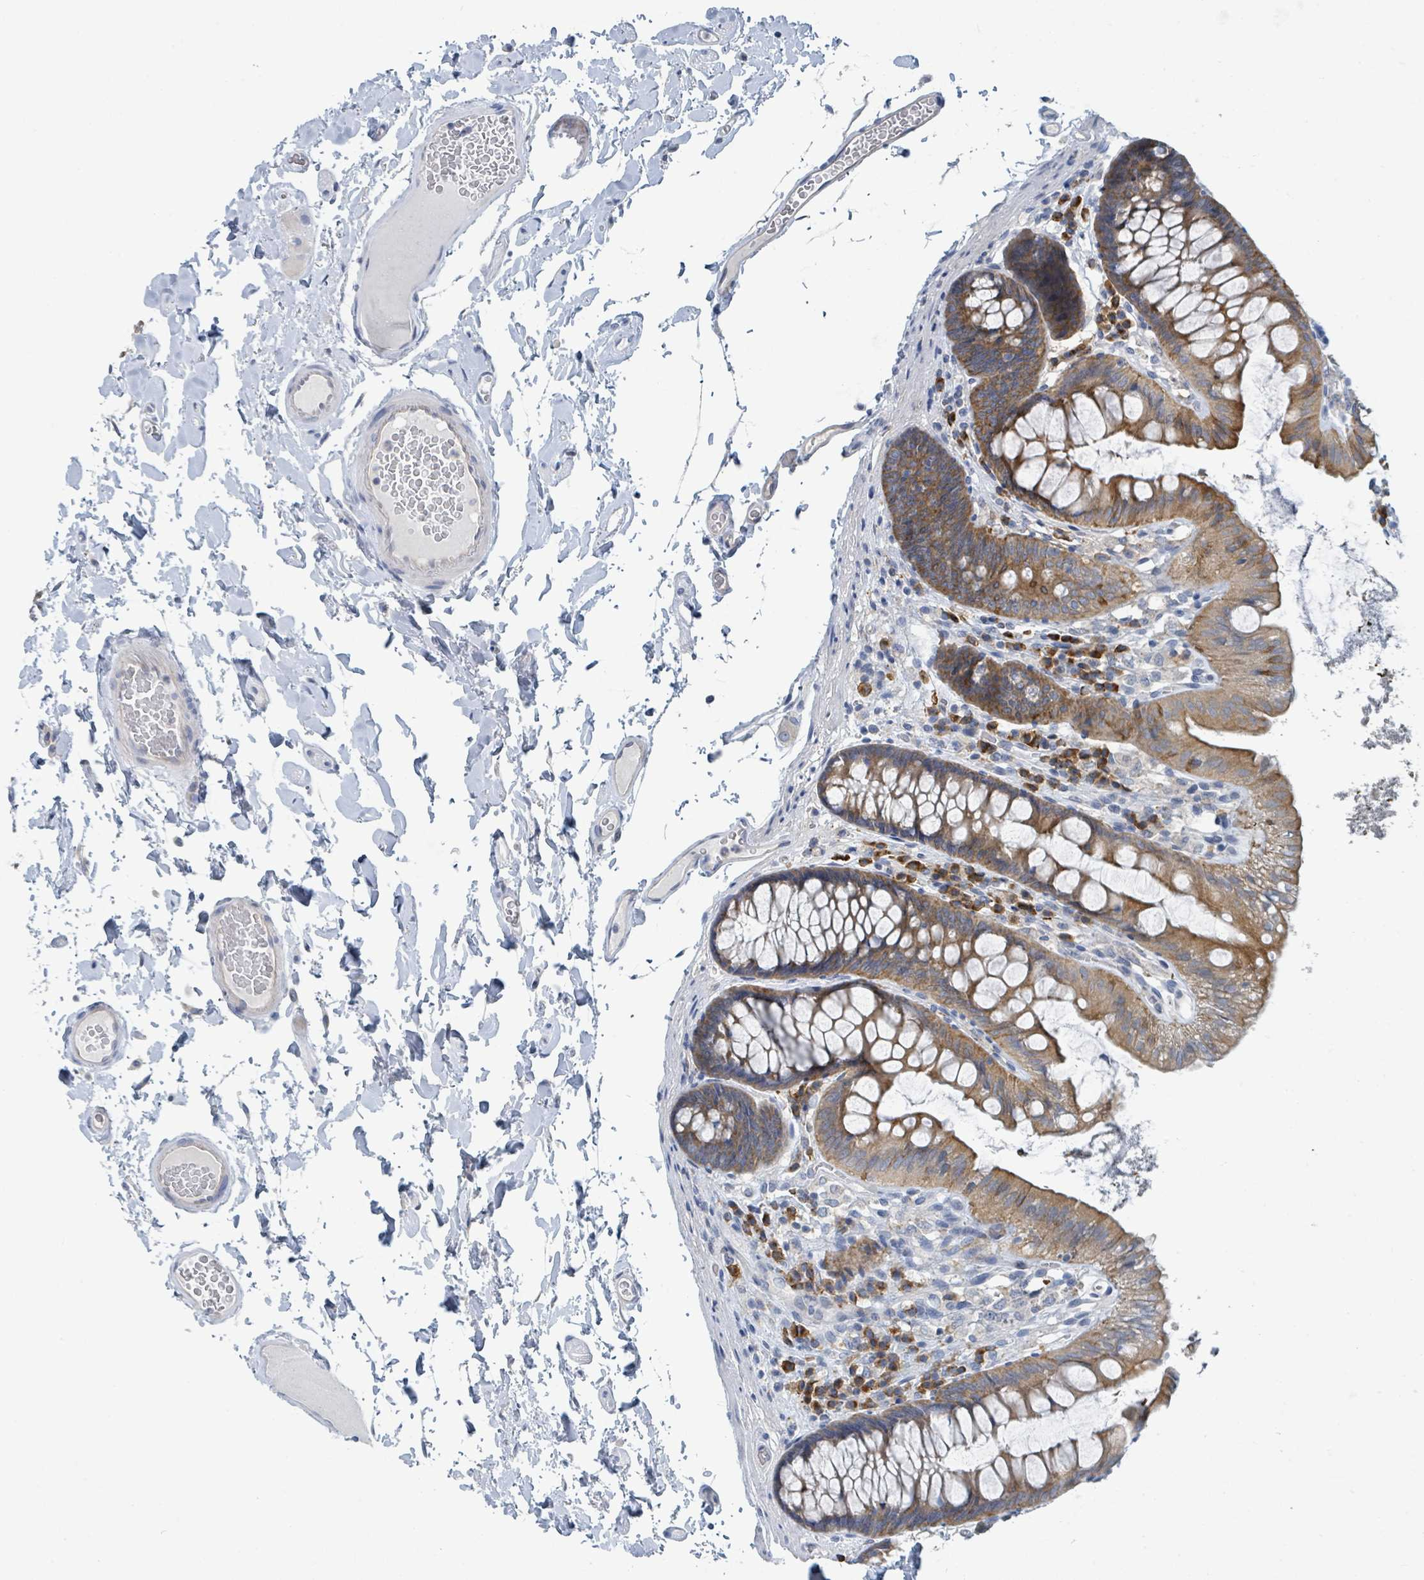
{"staining": {"intensity": "weak", "quantity": "25%-75%", "location": "cytoplasmic/membranous"}, "tissue": "colon", "cell_type": "Endothelial cells", "image_type": "normal", "snomed": [{"axis": "morphology", "description": "Normal tissue, NOS"}, {"axis": "topography", "description": "Colon"}], "caption": "Protein analysis of unremarkable colon displays weak cytoplasmic/membranous expression in approximately 25%-75% of endothelial cells. (DAB IHC with brightfield microscopy, high magnification).", "gene": "ANKRD55", "patient": {"sex": "male", "age": 84}}